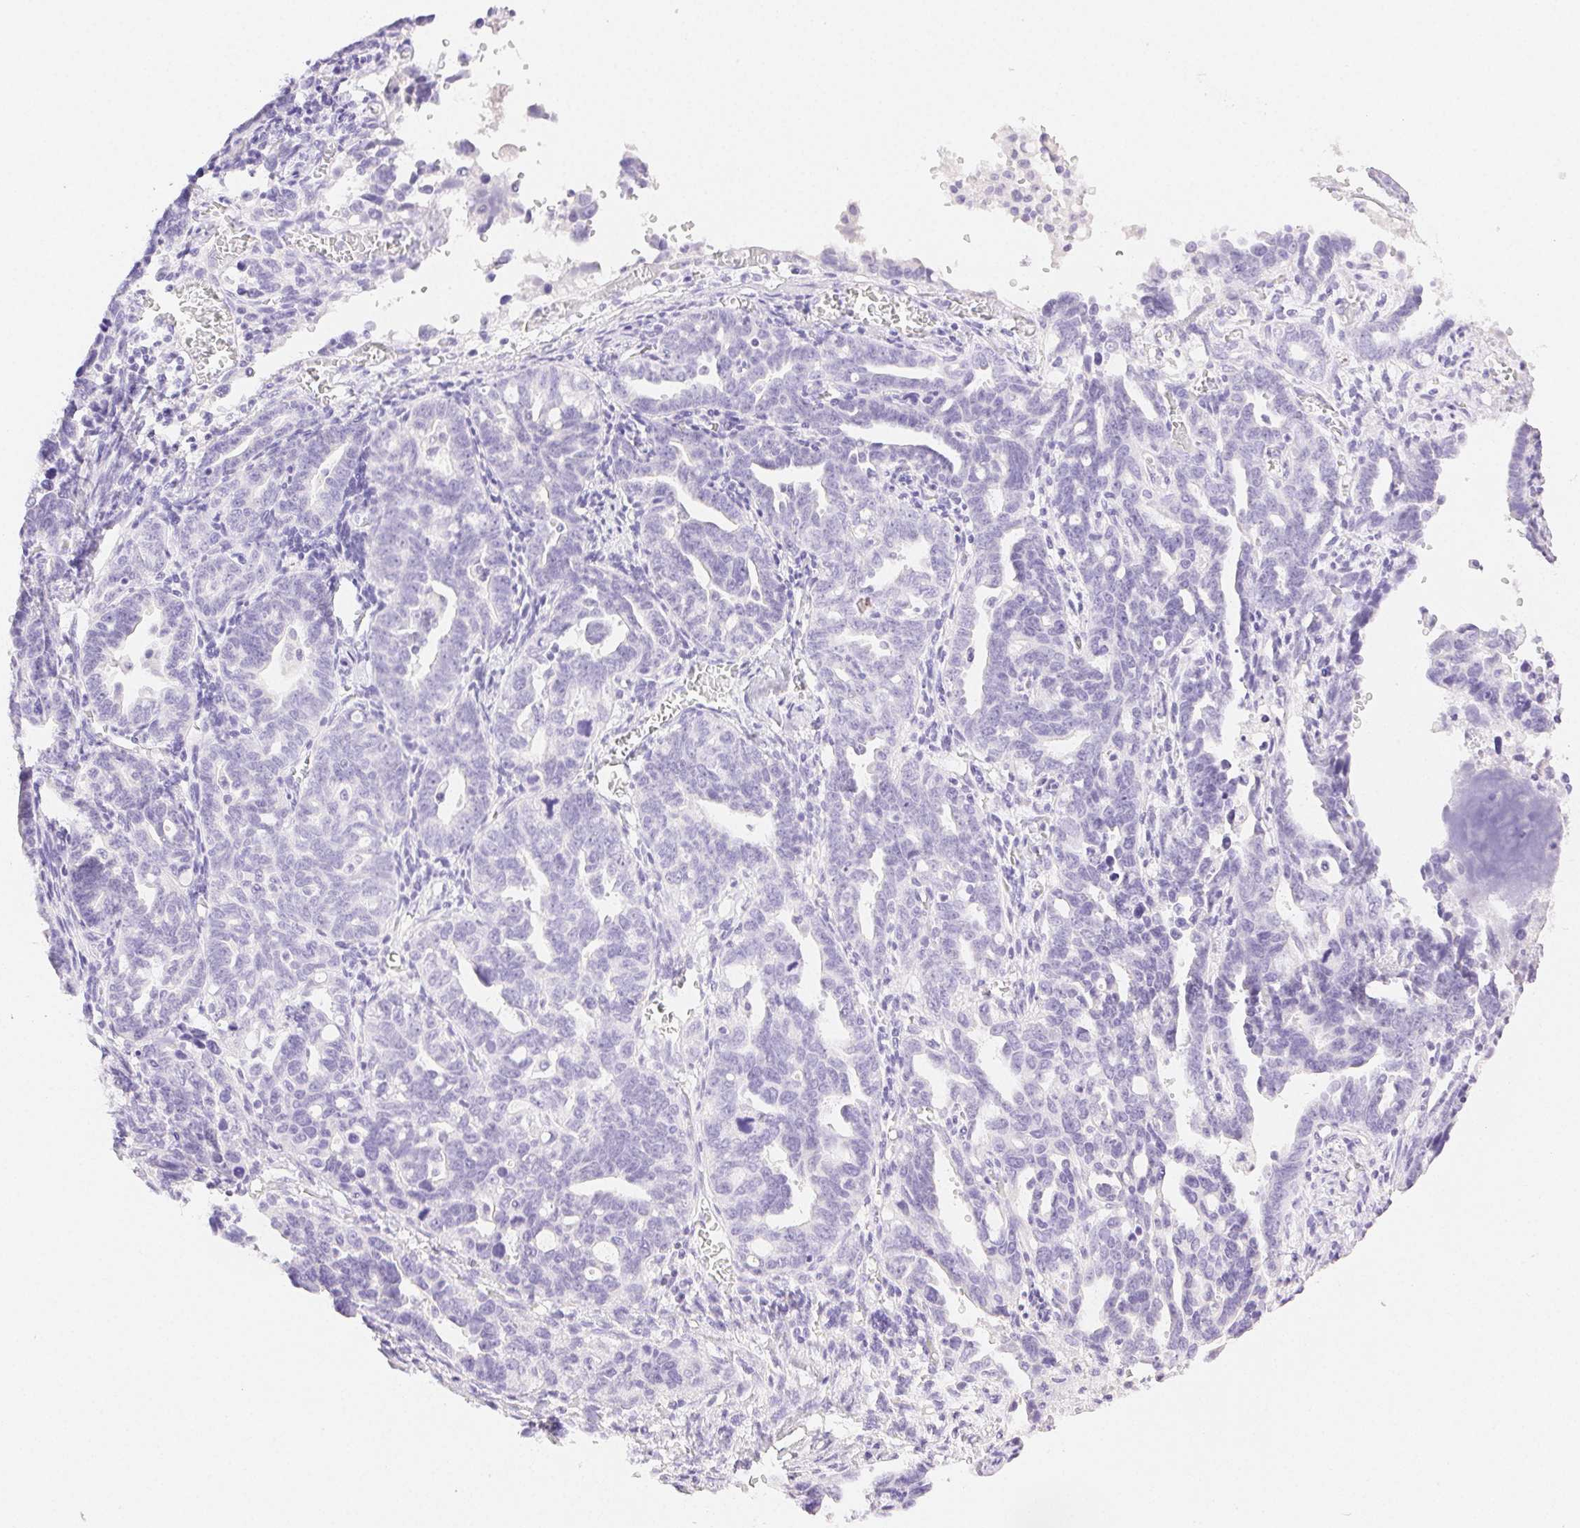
{"staining": {"intensity": "negative", "quantity": "none", "location": "none"}, "tissue": "ovarian cancer", "cell_type": "Tumor cells", "image_type": "cancer", "snomed": [{"axis": "morphology", "description": "Cystadenocarcinoma, serous, NOS"}, {"axis": "topography", "description": "Ovary"}], "caption": "Immunohistochemistry of ovarian cancer demonstrates no staining in tumor cells.", "gene": "SPACA4", "patient": {"sex": "female", "age": 69}}